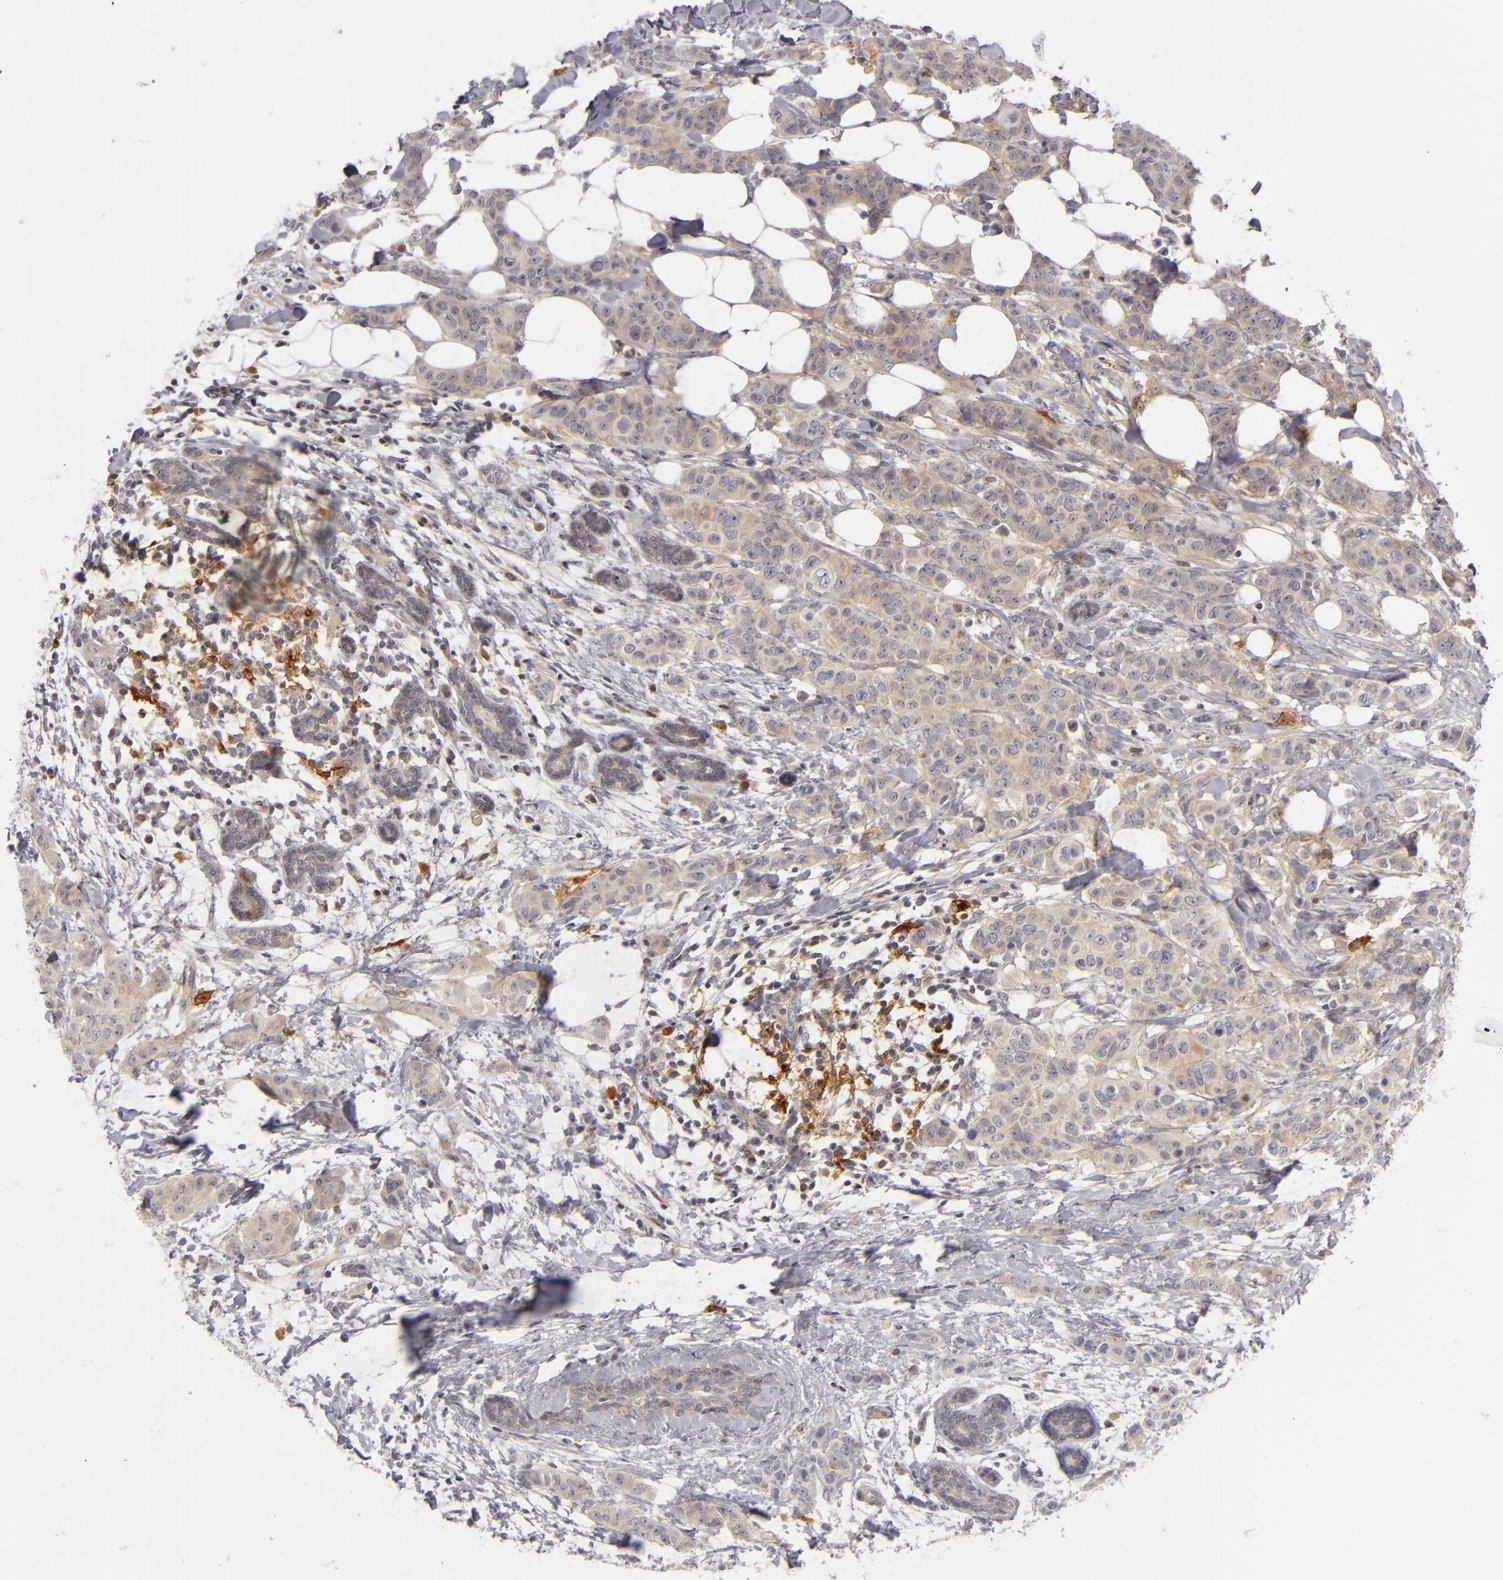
{"staining": {"intensity": "weak", "quantity": "25%-75%", "location": "cytoplasmic/membranous"}, "tissue": "breast cancer", "cell_type": "Tumor cells", "image_type": "cancer", "snomed": [{"axis": "morphology", "description": "Duct carcinoma"}, {"axis": "topography", "description": "Breast"}], "caption": "Breast infiltrating ductal carcinoma stained with DAB IHC exhibits low levels of weak cytoplasmic/membranous expression in approximately 25%-75% of tumor cells.", "gene": "CD83", "patient": {"sex": "female", "age": 40}}